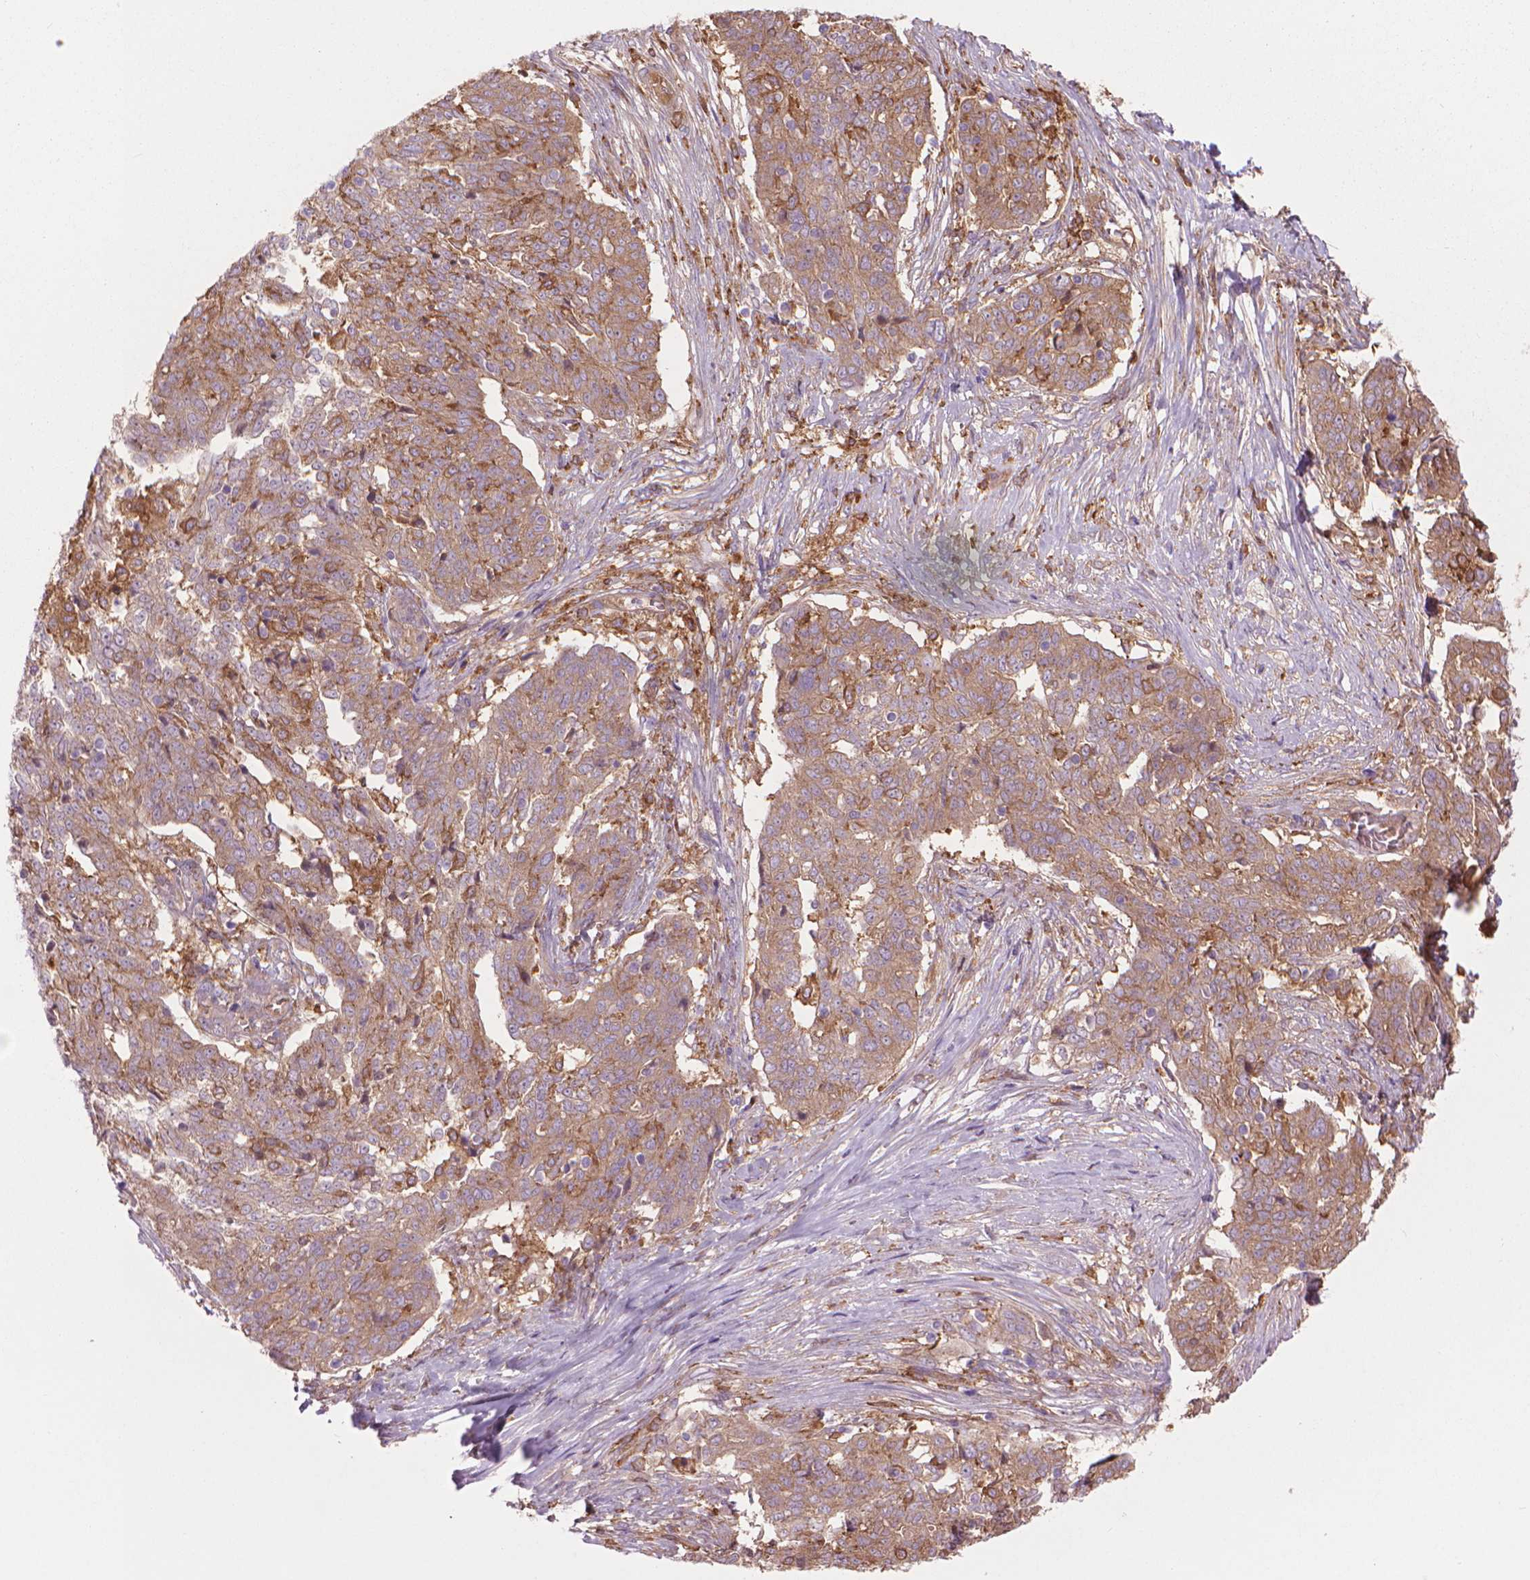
{"staining": {"intensity": "weak", "quantity": ">75%", "location": "cytoplasmic/membranous"}, "tissue": "ovarian cancer", "cell_type": "Tumor cells", "image_type": "cancer", "snomed": [{"axis": "morphology", "description": "Cystadenocarcinoma, serous, NOS"}, {"axis": "topography", "description": "Ovary"}], "caption": "Tumor cells reveal low levels of weak cytoplasmic/membranous expression in approximately >75% of cells in ovarian cancer (serous cystadenocarcinoma).", "gene": "CORO1B", "patient": {"sex": "female", "age": 67}}